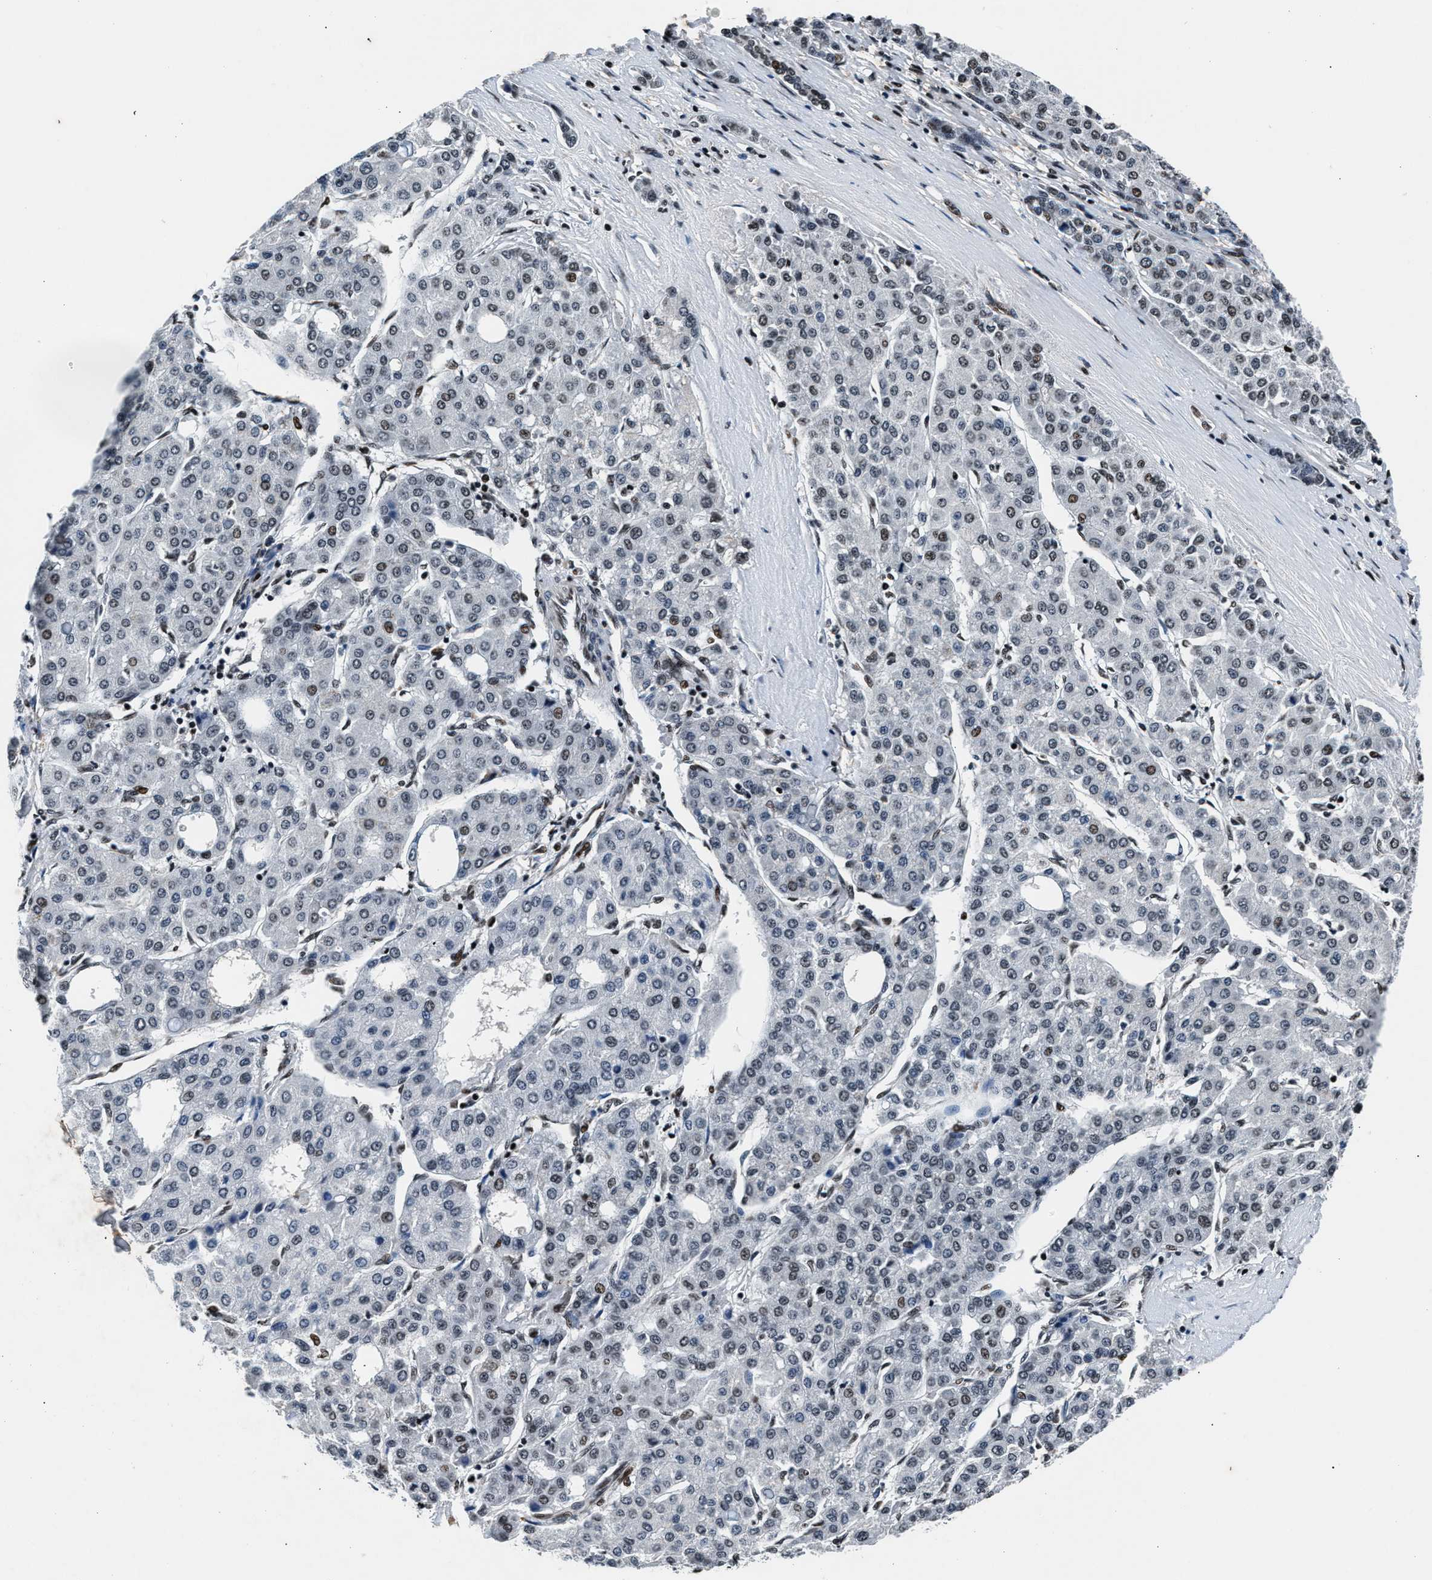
{"staining": {"intensity": "weak", "quantity": "25%-75%", "location": "nuclear"}, "tissue": "liver cancer", "cell_type": "Tumor cells", "image_type": "cancer", "snomed": [{"axis": "morphology", "description": "Carcinoma, Hepatocellular, NOS"}, {"axis": "topography", "description": "Liver"}], "caption": "An IHC image of neoplastic tissue is shown. Protein staining in brown highlights weak nuclear positivity in liver cancer within tumor cells.", "gene": "PRRC2B", "patient": {"sex": "male", "age": 65}}